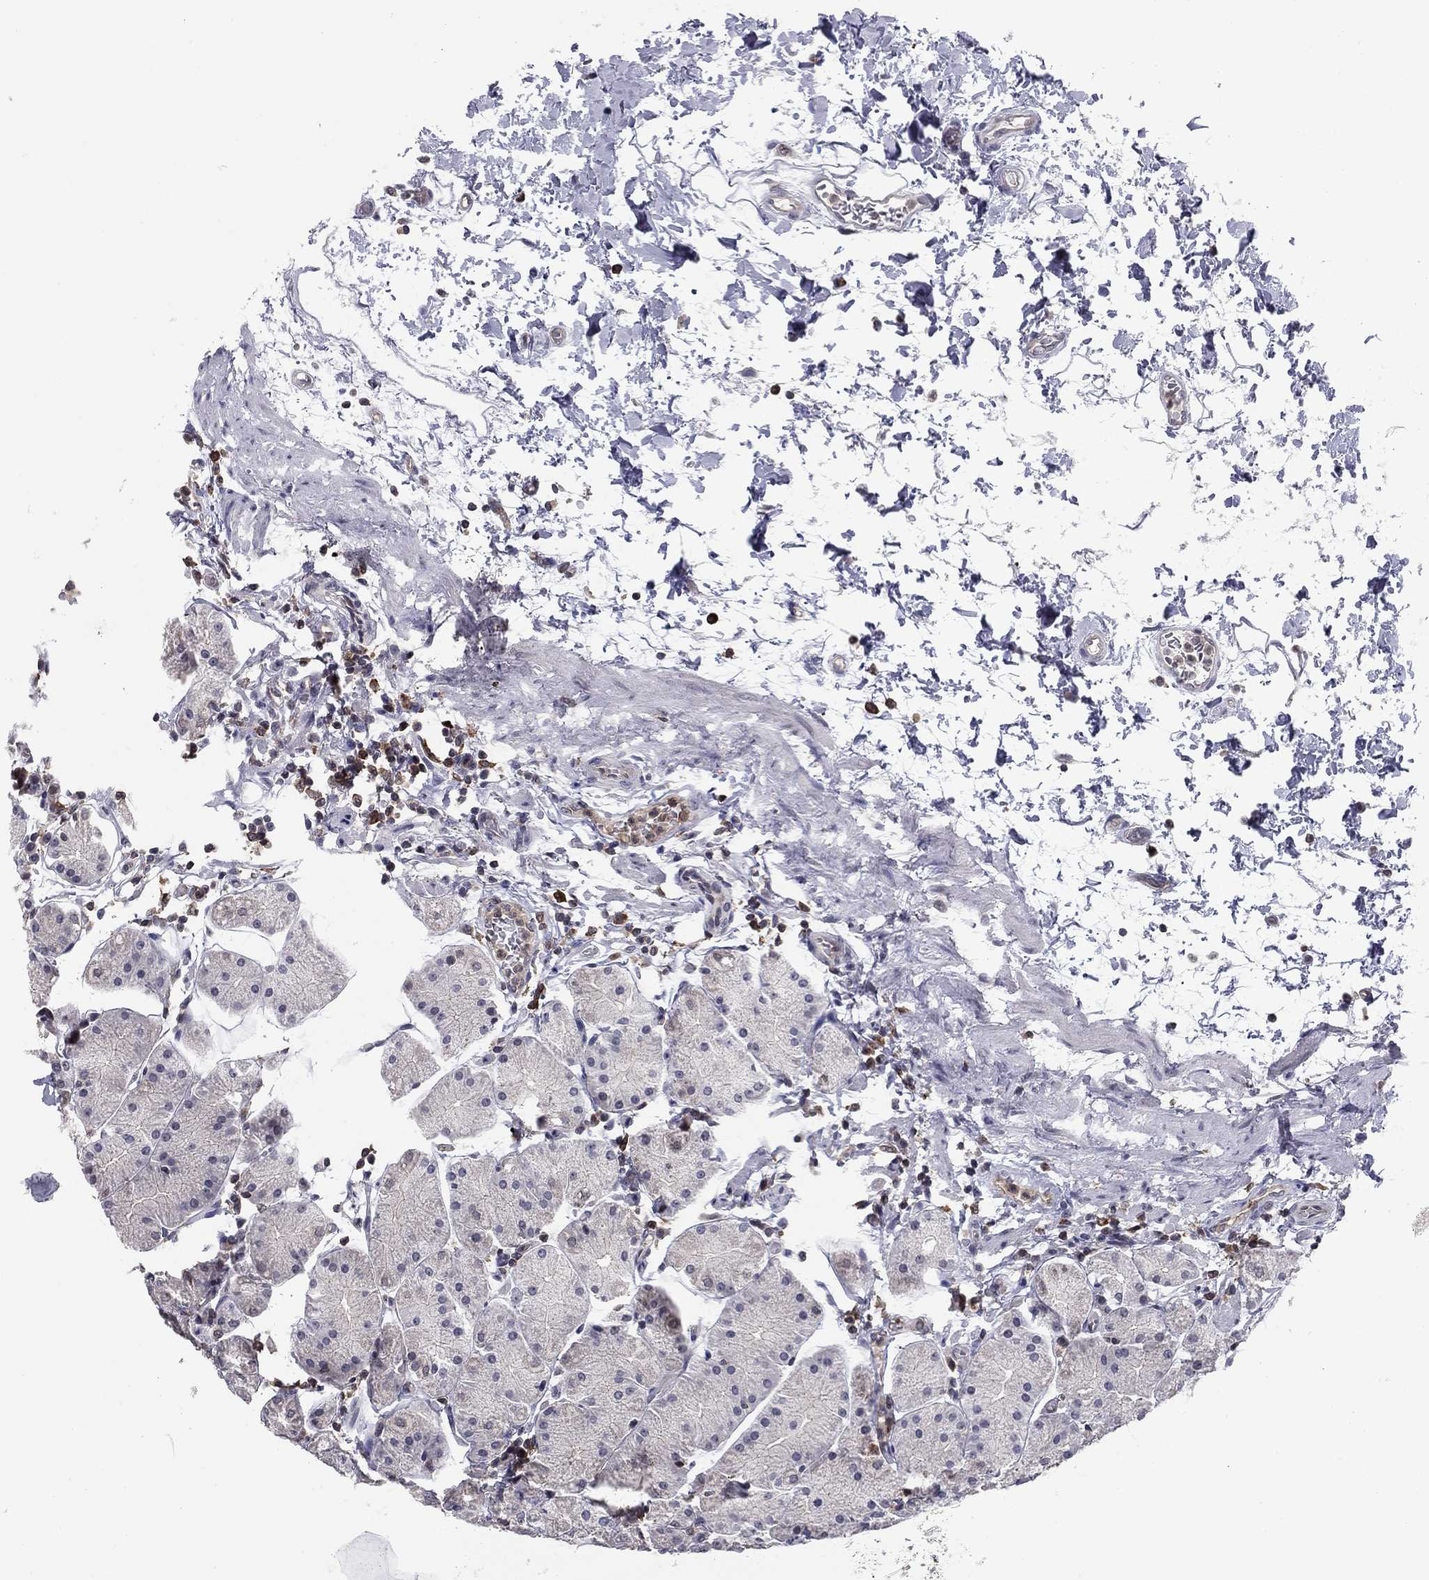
{"staining": {"intensity": "negative", "quantity": "none", "location": "none"}, "tissue": "stomach", "cell_type": "Glandular cells", "image_type": "normal", "snomed": [{"axis": "morphology", "description": "Normal tissue, NOS"}, {"axis": "topography", "description": "Stomach"}], "caption": "High power microscopy histopathology image of an immunohistochemistry photomicrograph of unremarkable stomach, revealing no significant staining in glandular cells. (DAB (3,3'-diaminobenzidine) immunohistochemistry (IHC), high magnification).", "gene": "PLCB2", "patient": {"sex": "male", "age": 54}}